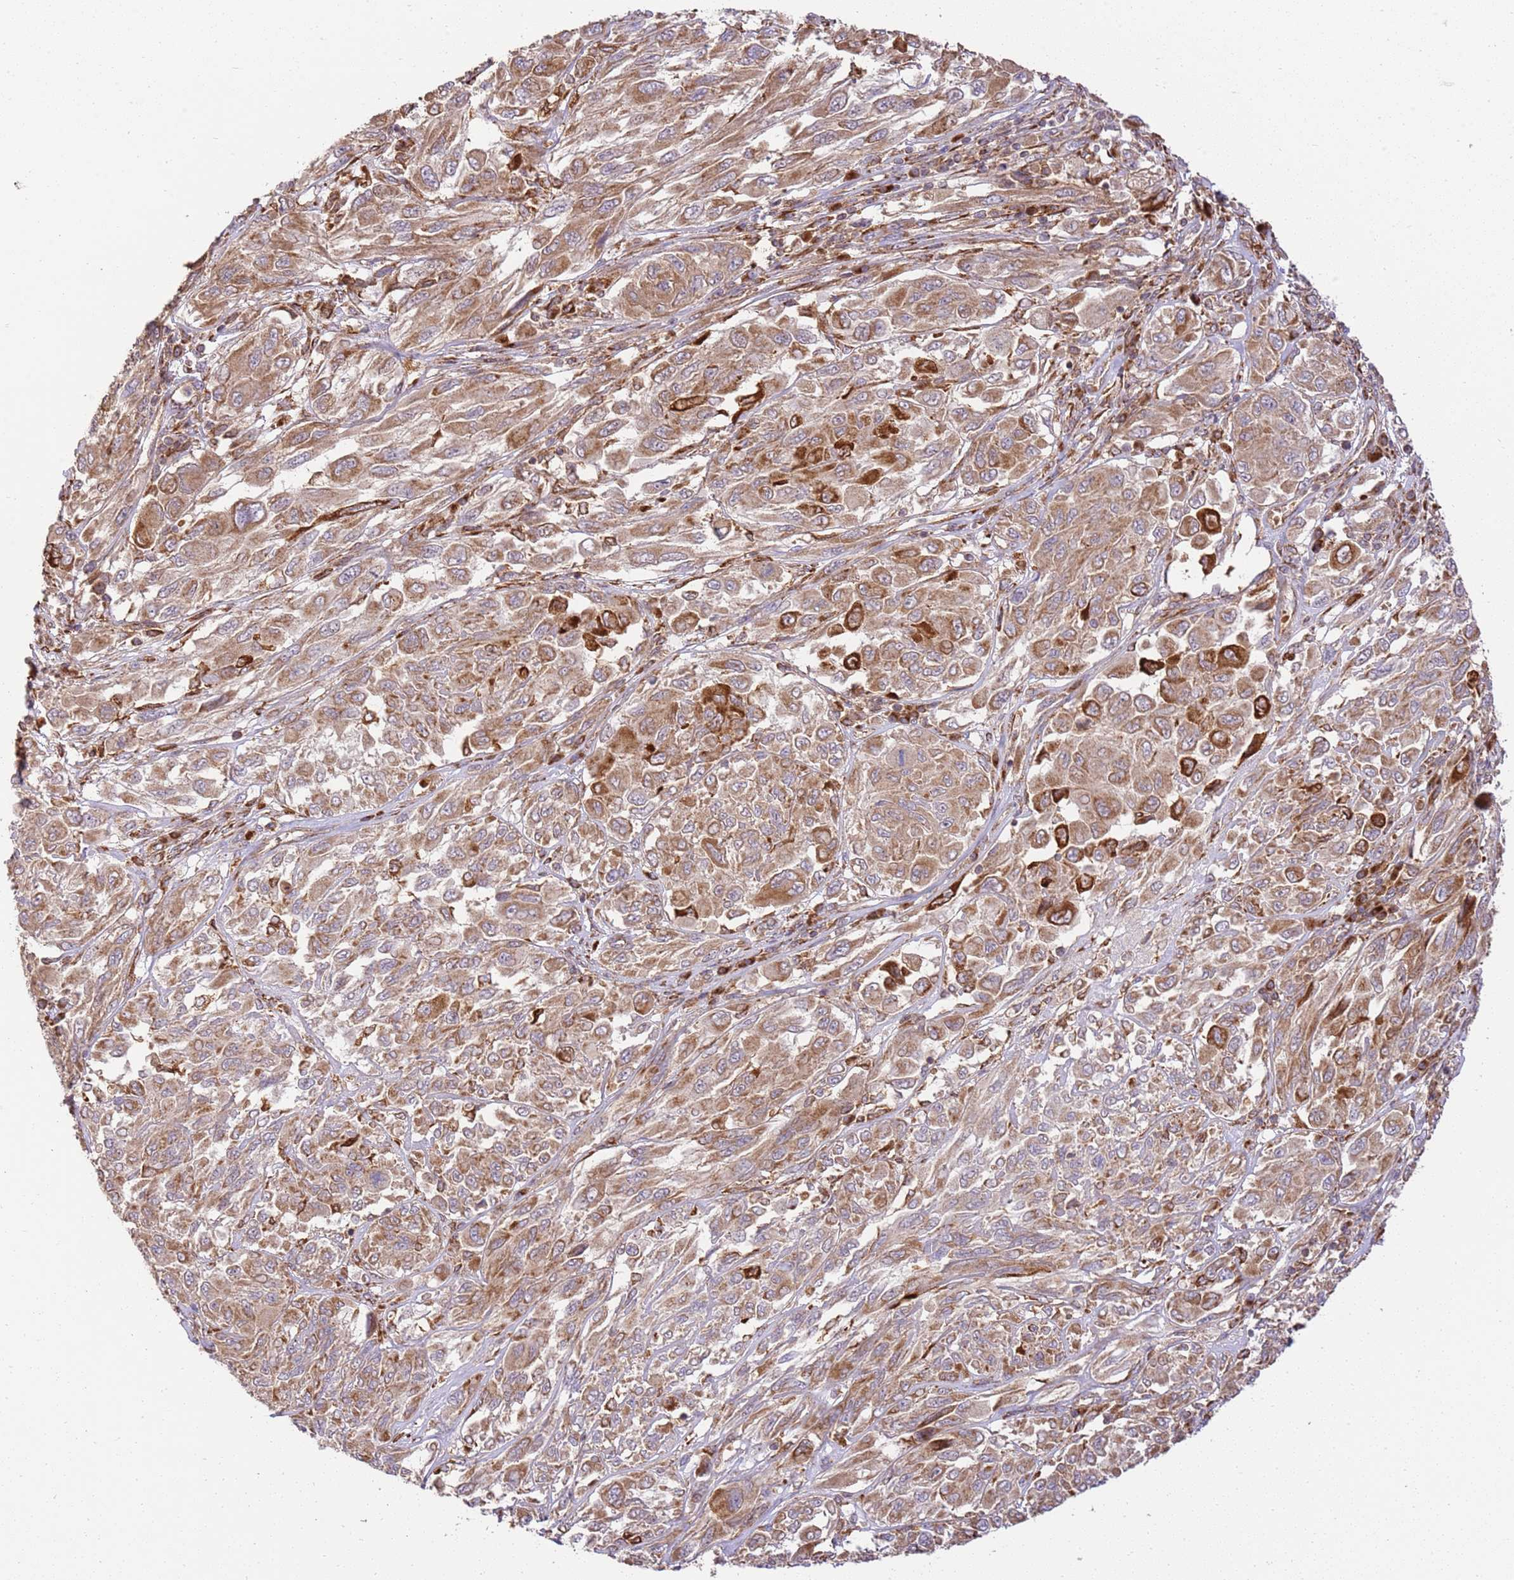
{"staining": {"intensity": "moderate", "quantity": ">75%", "location": "cytoplasmic/membranous"}, "tissue": "melanoma", "cell_type": "Tumor cells", "image_type": "cancer", "snomed": [{"axis": "morphology", "description": "Malignant melanoma, NOS"}, {"axis": "topography", "description": "Skin"}], "caption": "Immunohistochemistry (IHC) histopathology image of neoplastic tissue: melanoma stained using immunohistochemistry (IHC) displays medium levels of moderate protein expression localized specifically in the cytoplasmic/membranous of tumor cells, appearing as a cytoplasmic/membranous brown color.", "gene": "SPATA2L", "patient": {"sex": "female", "age": 91}}